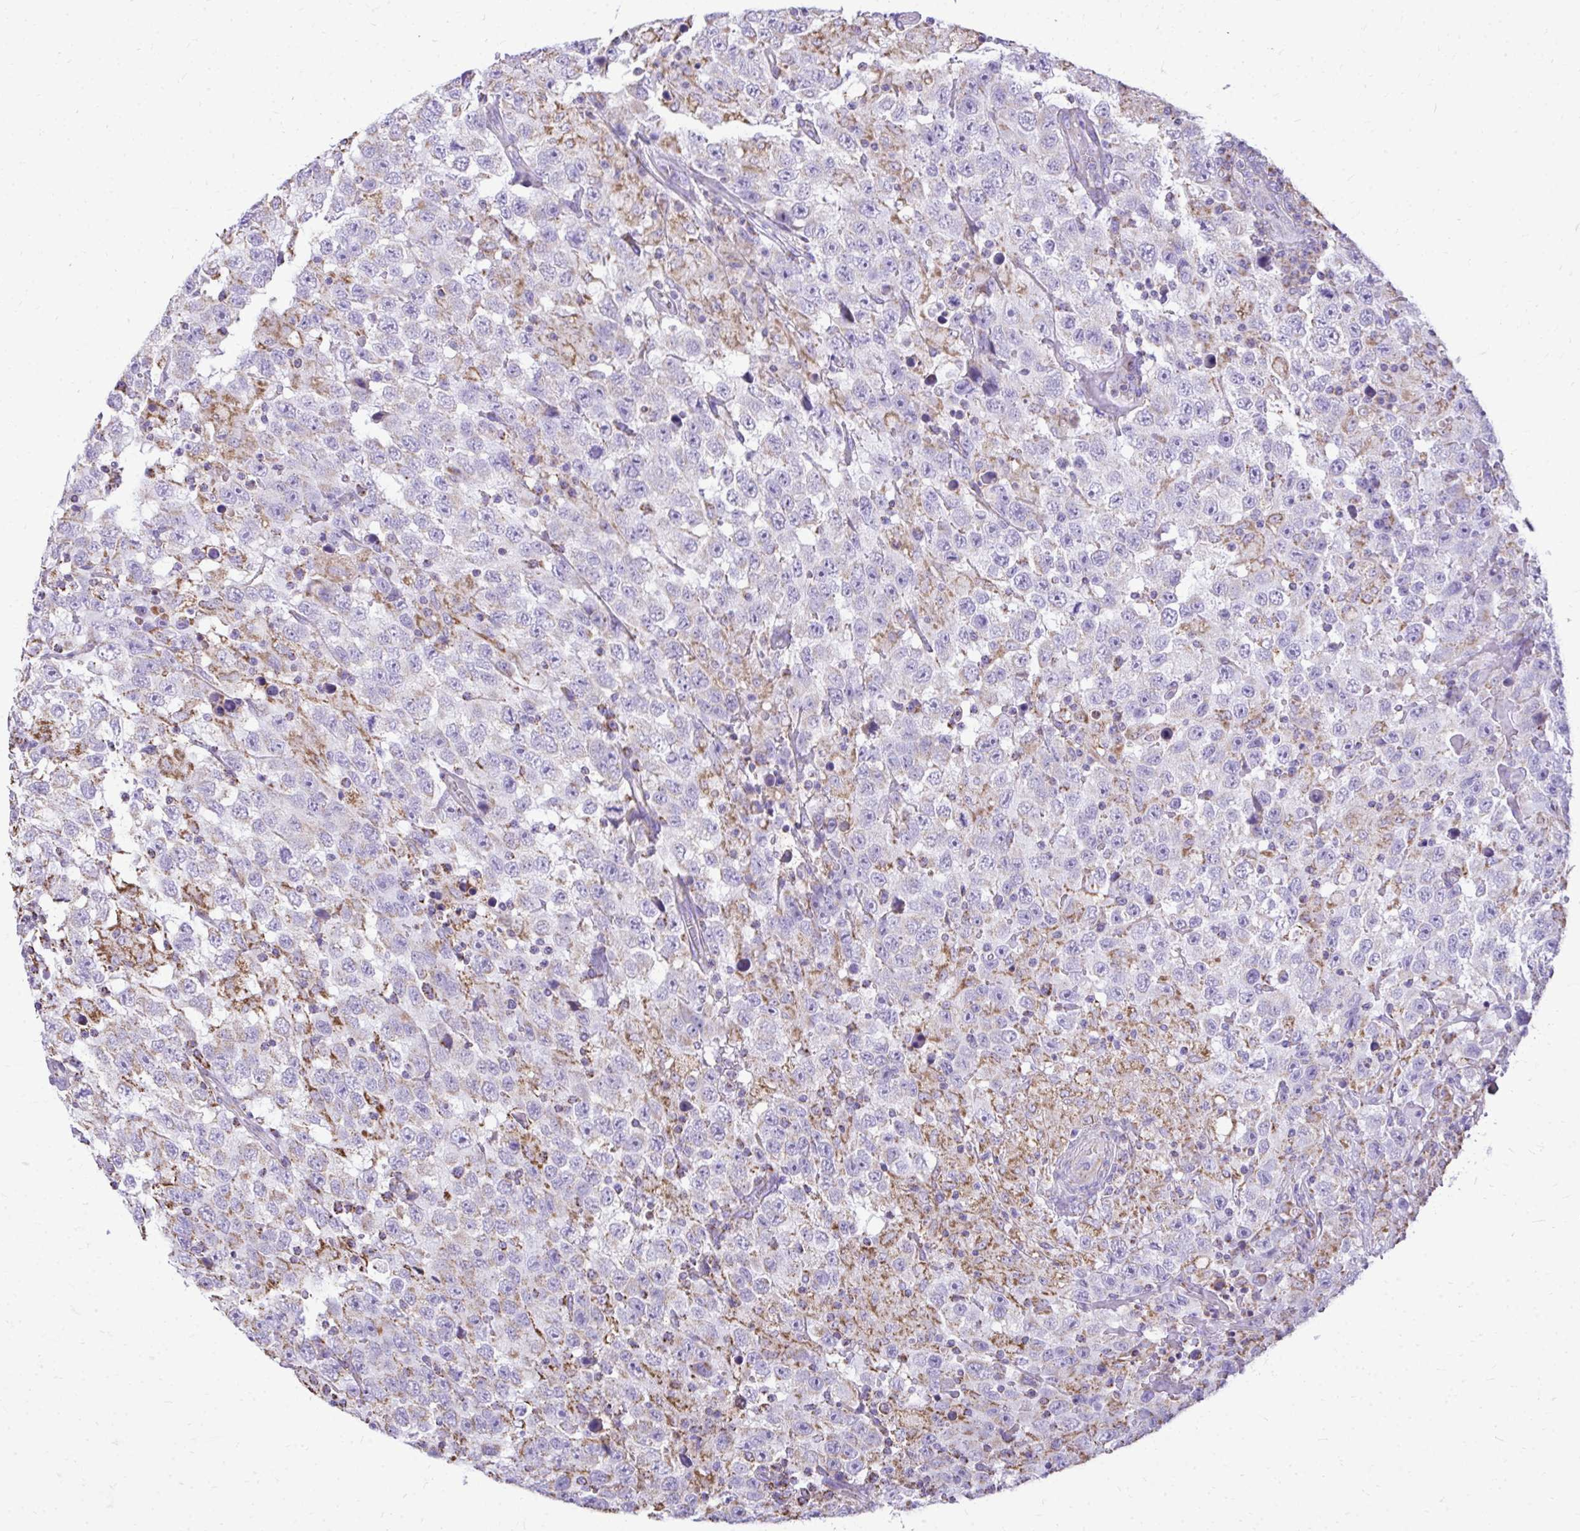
{"staining": {"intensity": "negative", "quantity": "none", "location": "none"}, "tissue": "testis cancer", "cell_type": "Tumor cells", "image_type": "cancer", "snomed": [{"axis": "morphology", "description": "Seminoma, NOS"}, {"axis": "topography", "description": "Testis"}], "caption": "Immunohistochemical staining of human testis cancer reveals no significant staining in tumor cells.", "gene": "MPZL2", "patient": {"sex": "male", "age": 41}}